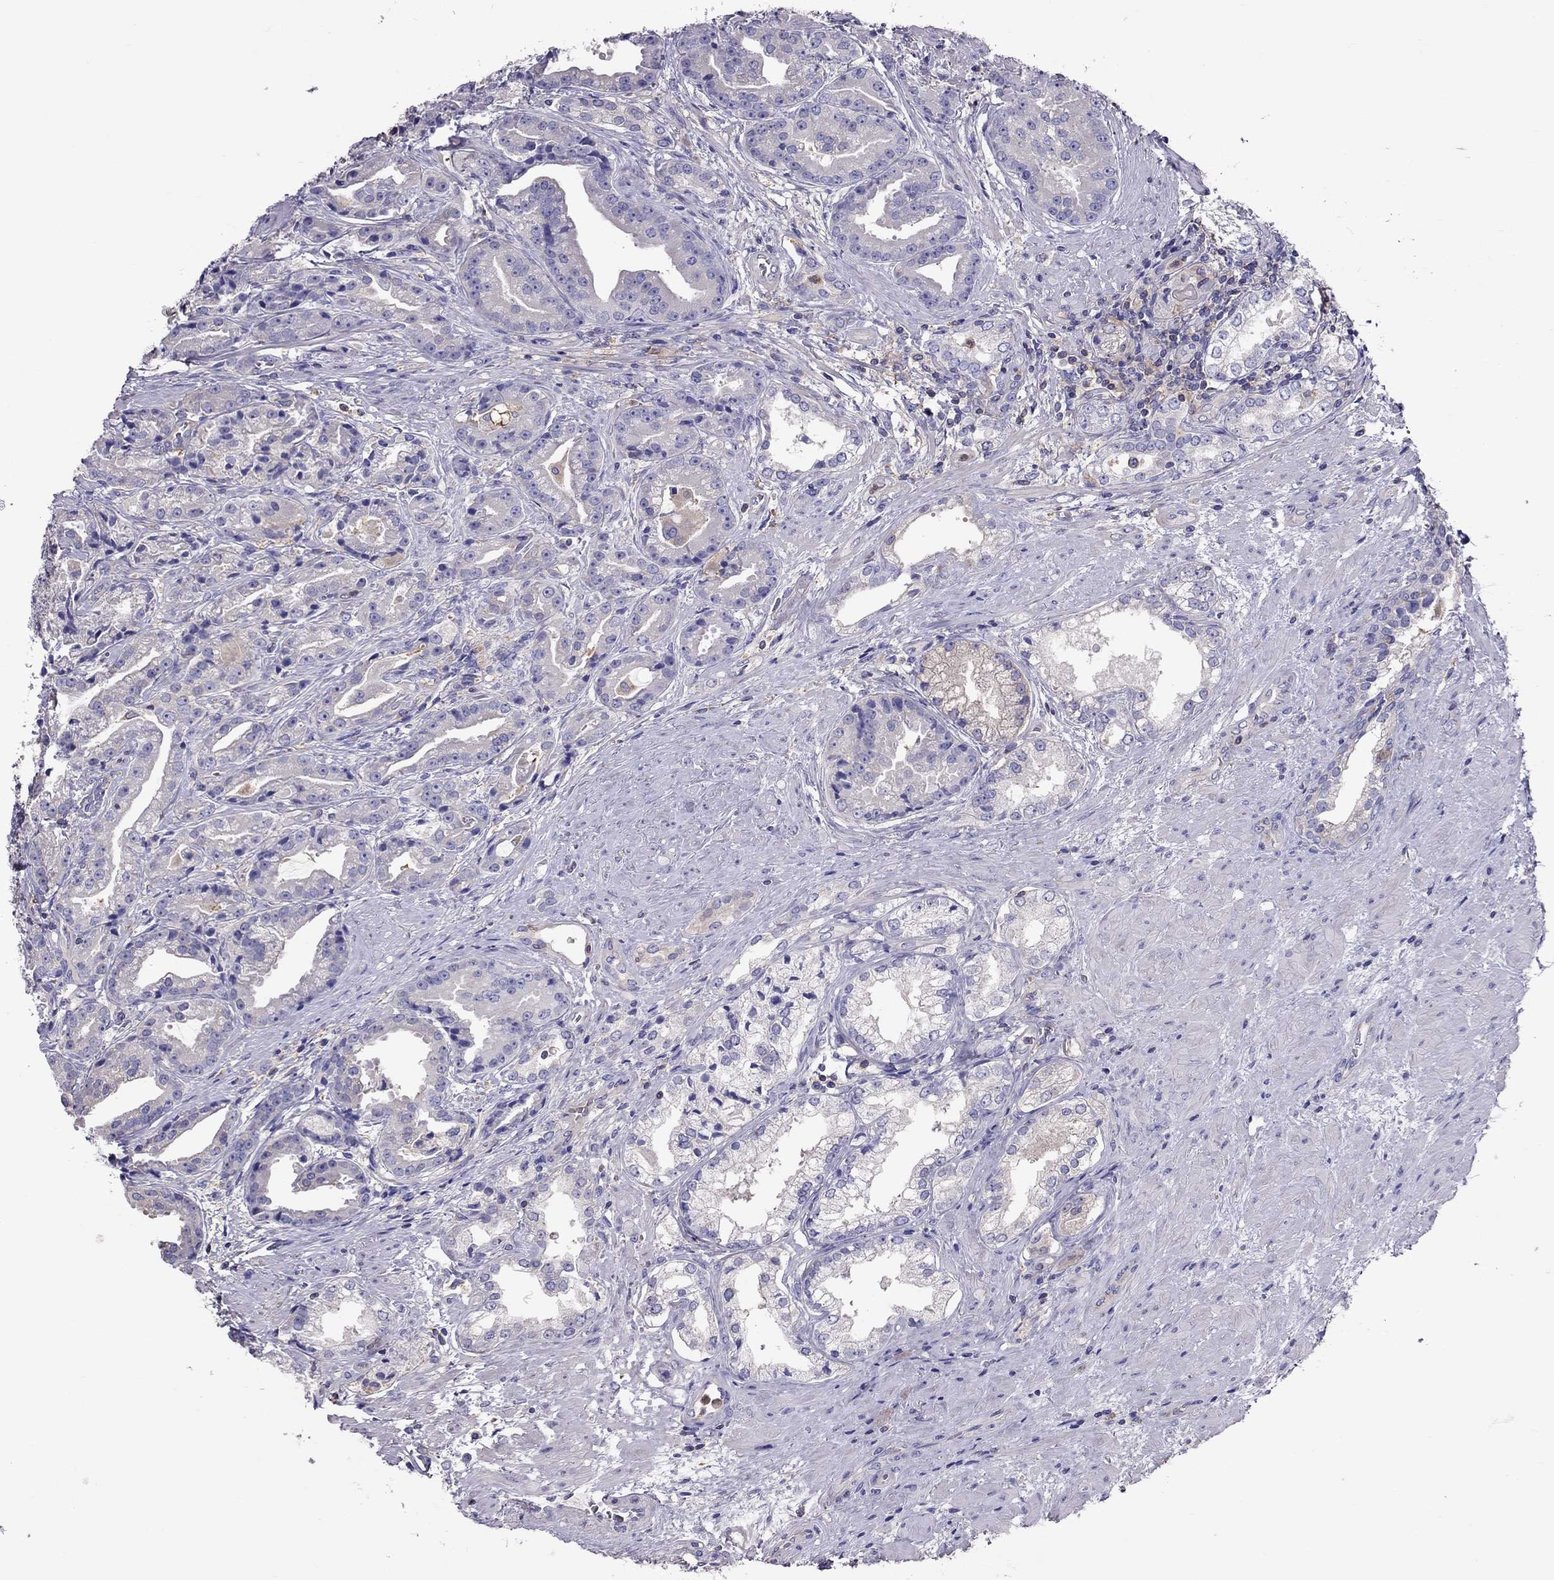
{"staining": {"intensity": "negative", "quantity": "none", "location": "none"}, "tissue": "prostate cancer", "cell_type": "Tumor cells", "image_type": "cancer", "snomed": [{"axis": "morphology", "description": "Adenocarcinoma, NOS"}, {"axis": "morphology", "description": "Adenocarcinoma, High grade"}, {"axis": "topography", "description": "Prostate"}], "caption": "This is an immunohistochemistry (IHC) histopathology image of human prostate adenocarcinoma. There is no expression in tumor cells.", "gene": "TEX22", "patient": {"sex": "male", "age": 64}}